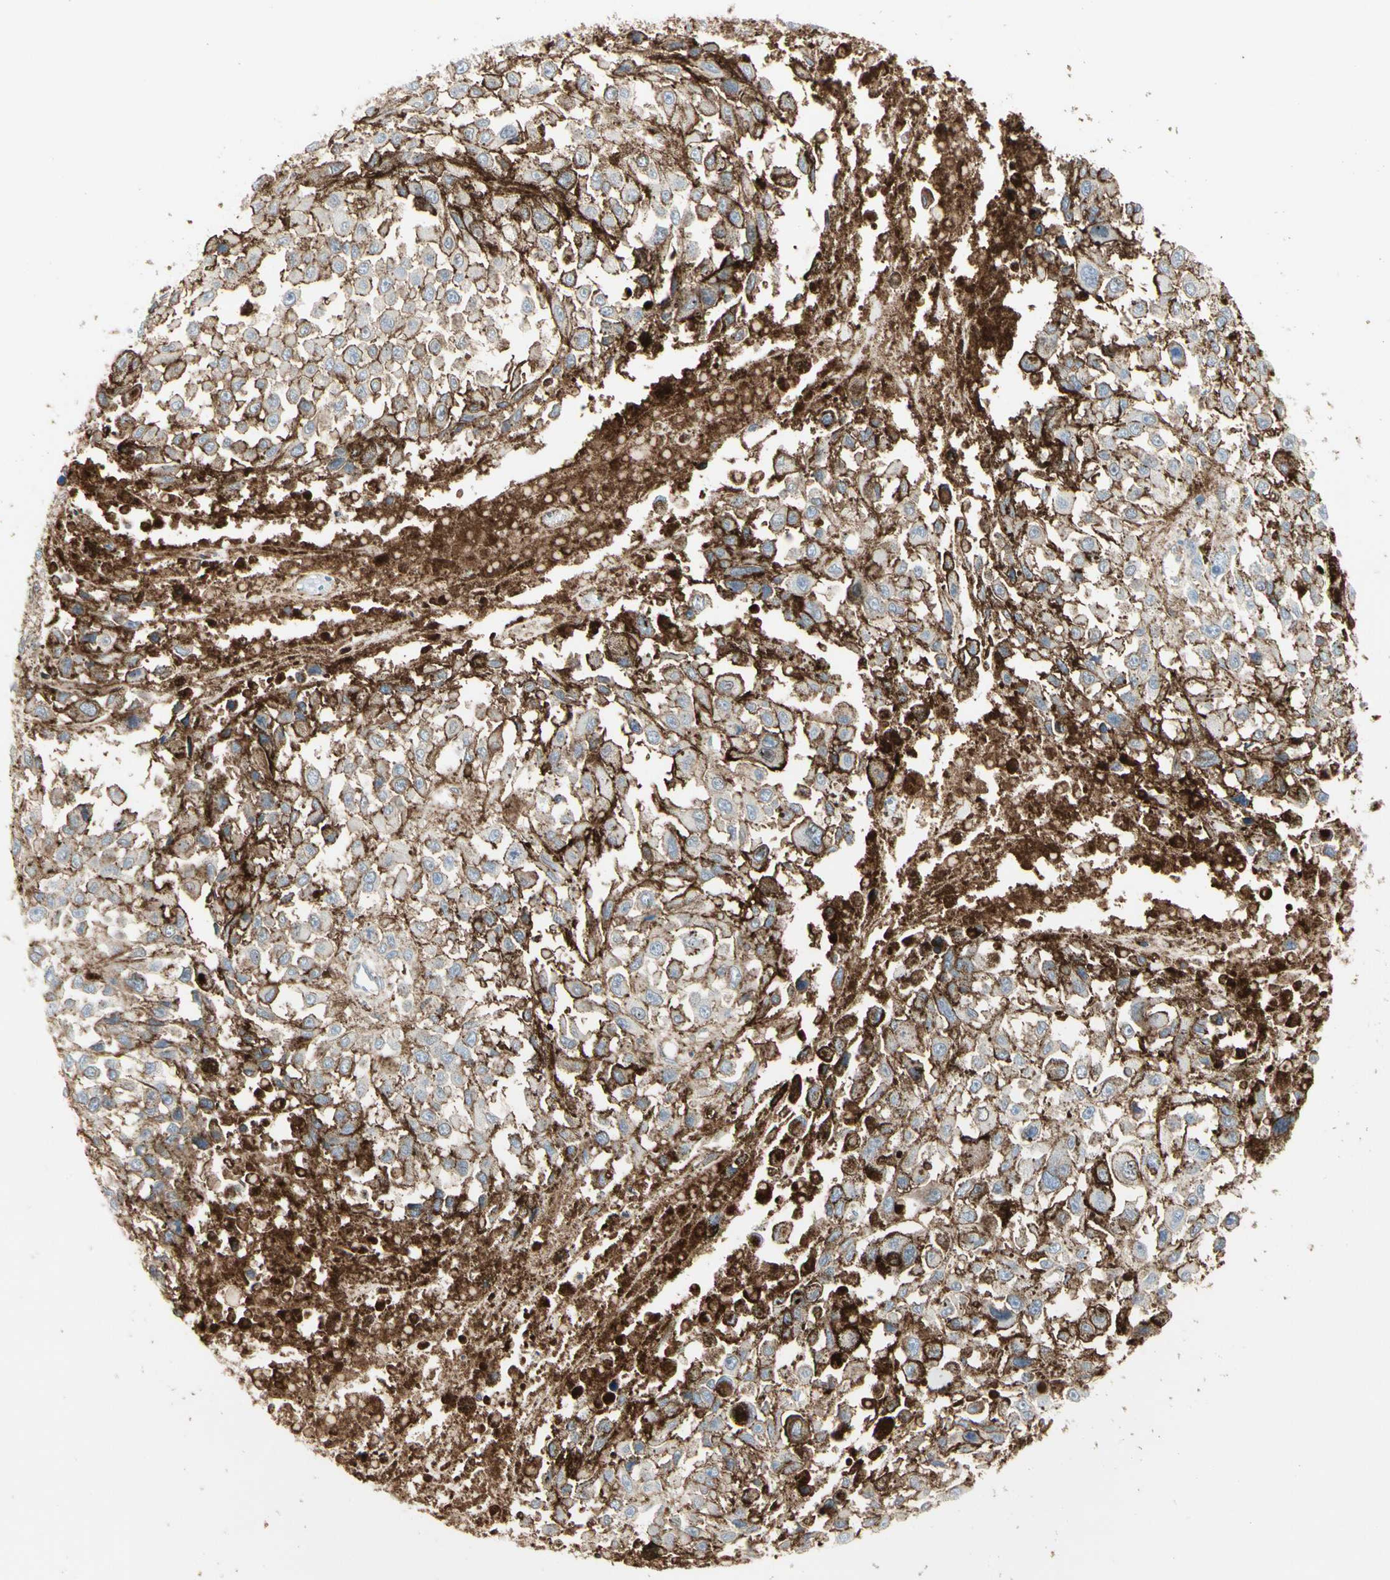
{"staining": {"intensity": "strong", "quantity": "25%-75%", "location": "cytoplasmic/membranous"}, "tissue": "melanoma", "cell_type": "Tumor cells", "image_type": "cancer", "snomed": [{"axis": "morphology", "description": "Malignant melanoma, Metastatic site"}, {"axis": "topography", "description": "Lymph node"}], "caption": "This is a micrograph of IHC staining of melanoma, which shows strong staining in the cytoplasmic/membranous of tumor cells.", "gene": "CLEC2B", "patient": {"sex": "male", "age": 59}}